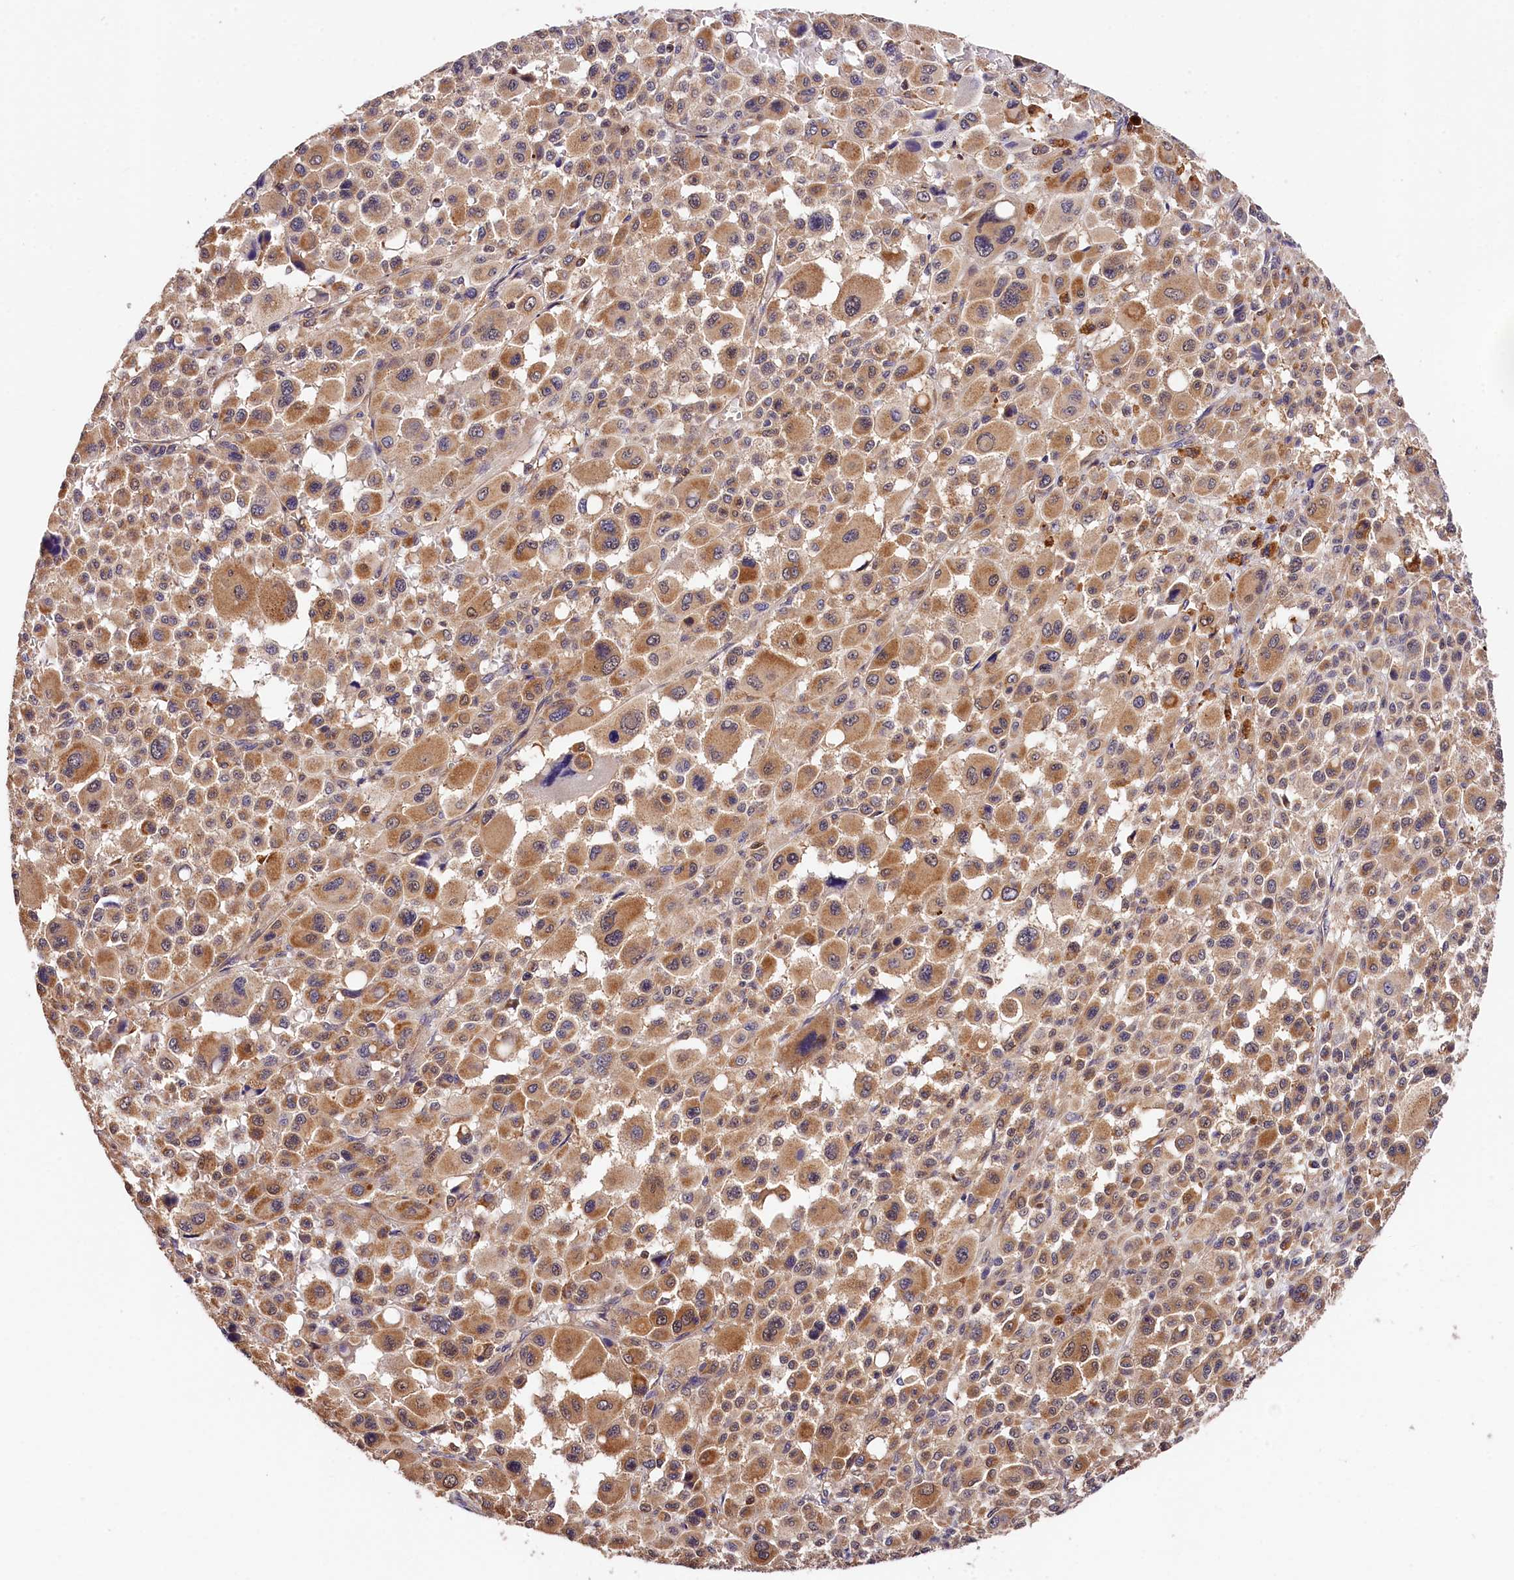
{"staining": {"intensity": "moderate", "quantity": ">75%", "location": "cytoplasmic/membranous"}, "tissue": "melanoma", "cell_type": "Tumor cells", "image_type": "cancer", "snomed": [{"axis": "morphology", "description": "Malignant melanoma, Metastatic site"}, {"axis": "topography", "description": "Skin"}], "caption": "Moderate cytoplasmic/membranous expression for a protein is appreciated in approximately >75% of tumor cells of melanoma using immunohistochemistry.", "gene": "KPTN", "patient": {"sex": "female", "age": 74}}